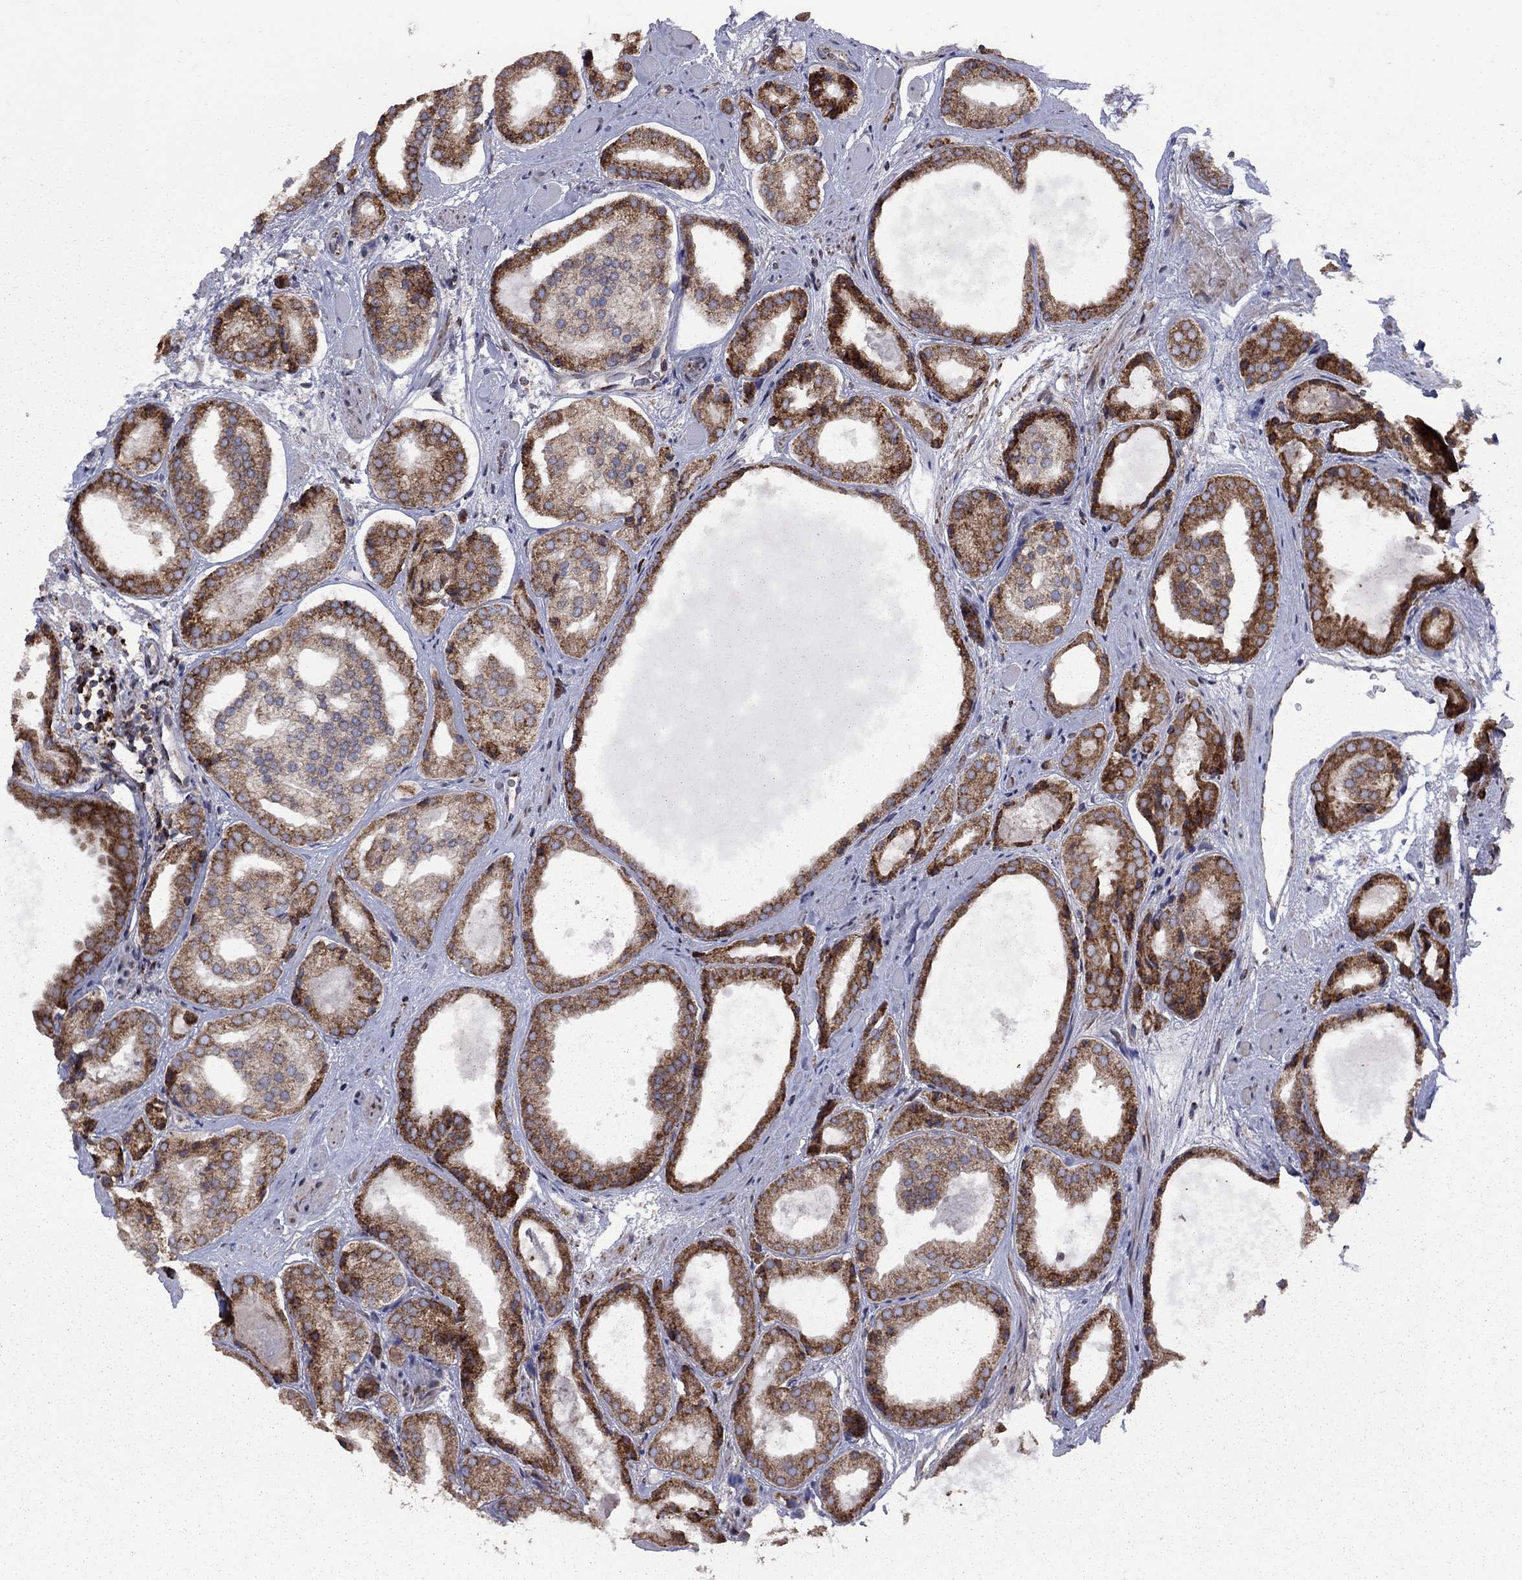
{"staining": {"intensity": "strong", "quantity": "25%-75%", "location": "cytoplasmic/membranous"}, "tissue": "prostate cancer", "cell_type": "Tumor cells", "image_type": "cancer", "snomed": [{"axis": "morphology", "description": "Adenocarcinoma, Low grade"}, {"axis": "topography", "description": "Prostate"}], "caption": "High-magnification brightfield microscopy of prostate low-grade adenocarcinoma stained with DAB (3,3'-diaminobenzidine) (brown) and counterstained with hematoxylin (blue). tumor cells exhibit strong cytoplasmic/membranous expression is seen in approximately25%-75% of cells. The protein of interest is shown in brown color, while the nuclei are stained blue.", "gene": "CLPTM1", "patient": {"sex": "male", "age": 69}}